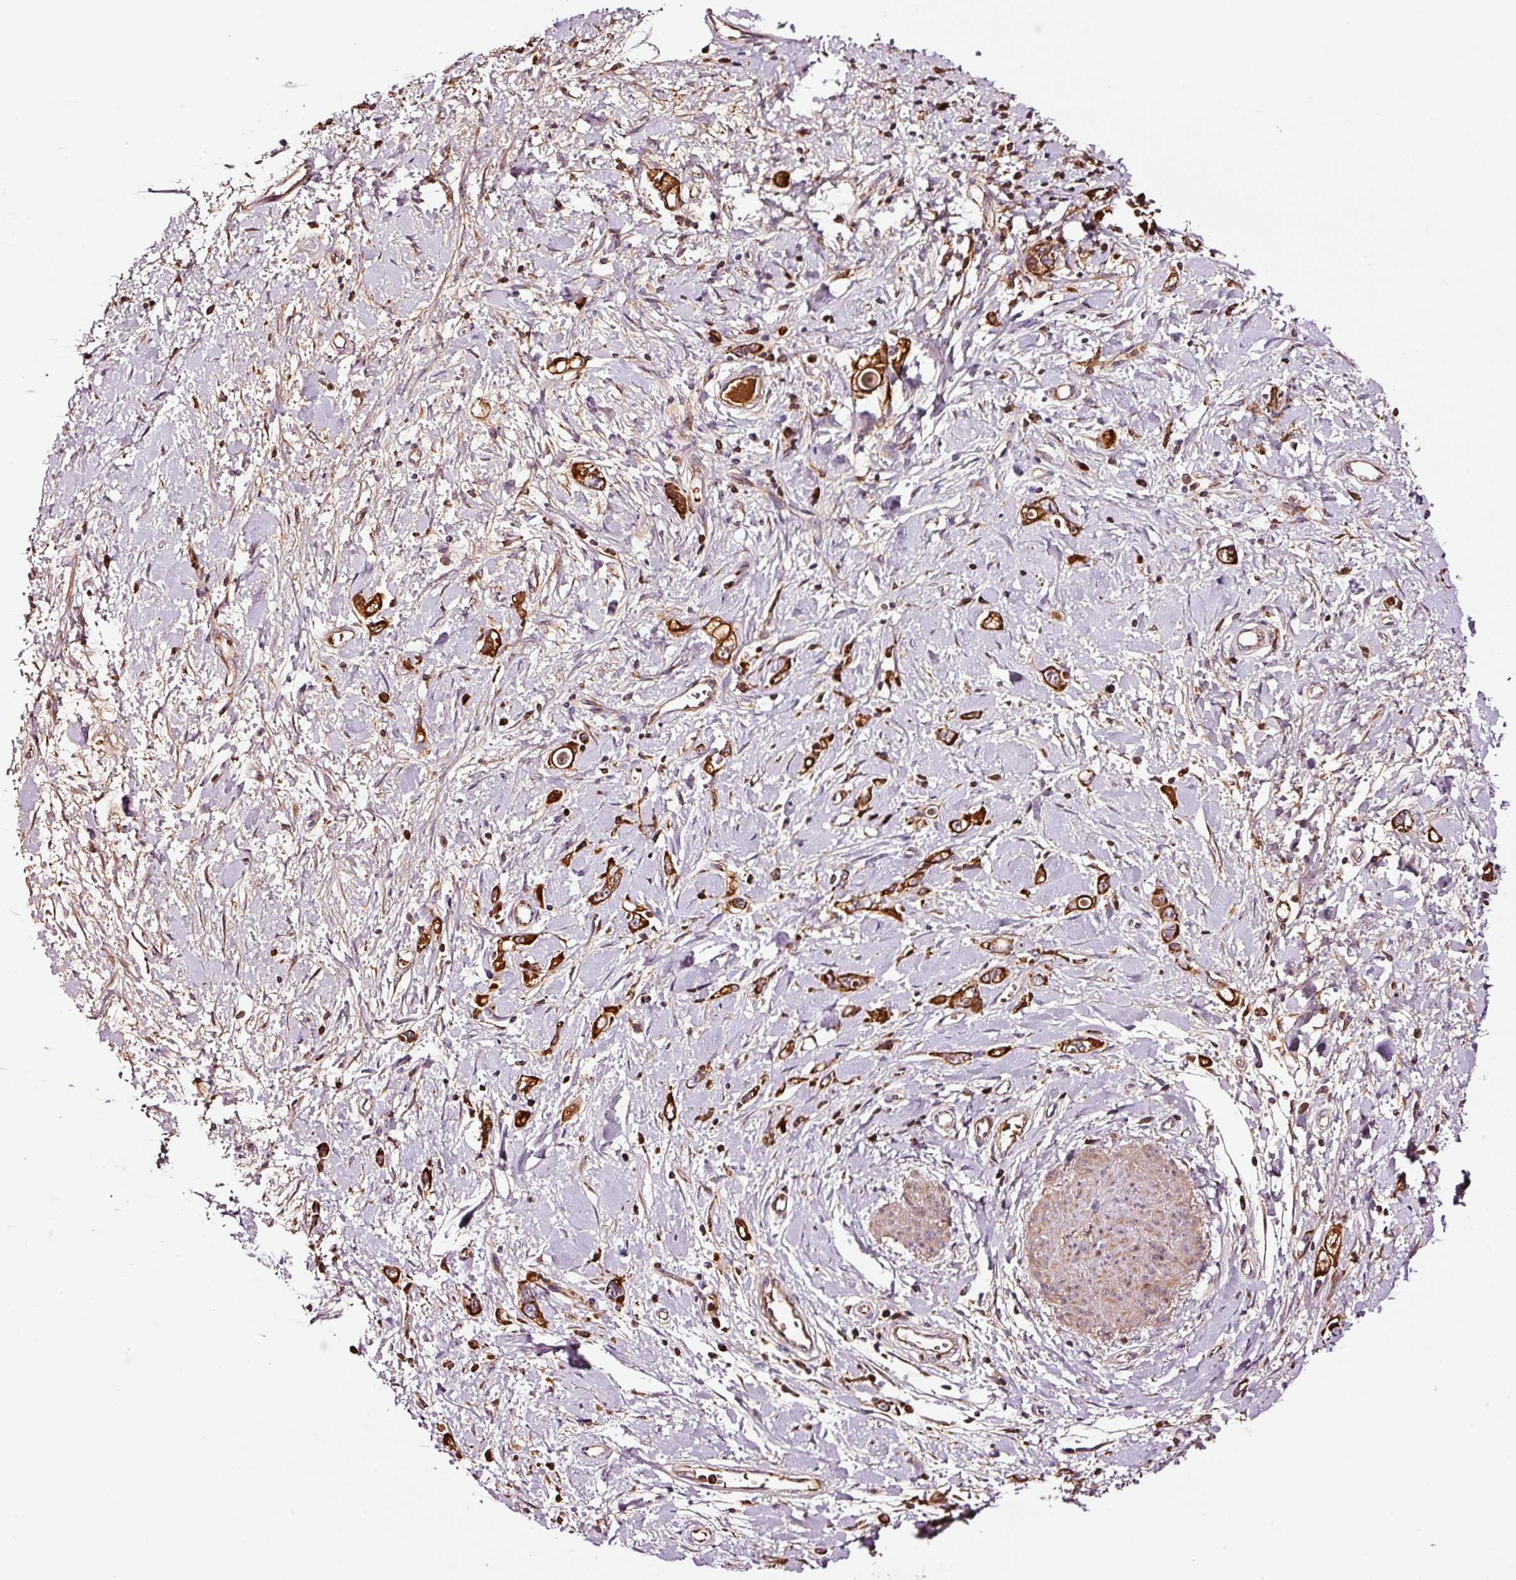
{"staining": {"intensity": "strong", "quantity": ">75%", "location": "cytoplasmic/membranous"}, "tissue": "stomach cancer", "cell_type": "Tumor cells", "image_type": "cancer", "snomed": [{"axis": "morphology", "description": "Adenocarcinoma, NOS"}, {"axis": "topography", "description": "Stomach"}], "caption": "Strong cytoplasmic/membranous staining for a protein is appreciated in about >75% of tumor cells of stomach cancer using IHC.", "gene": "PGLYRP2", "patient": {"sex": "female", "age": 76}}